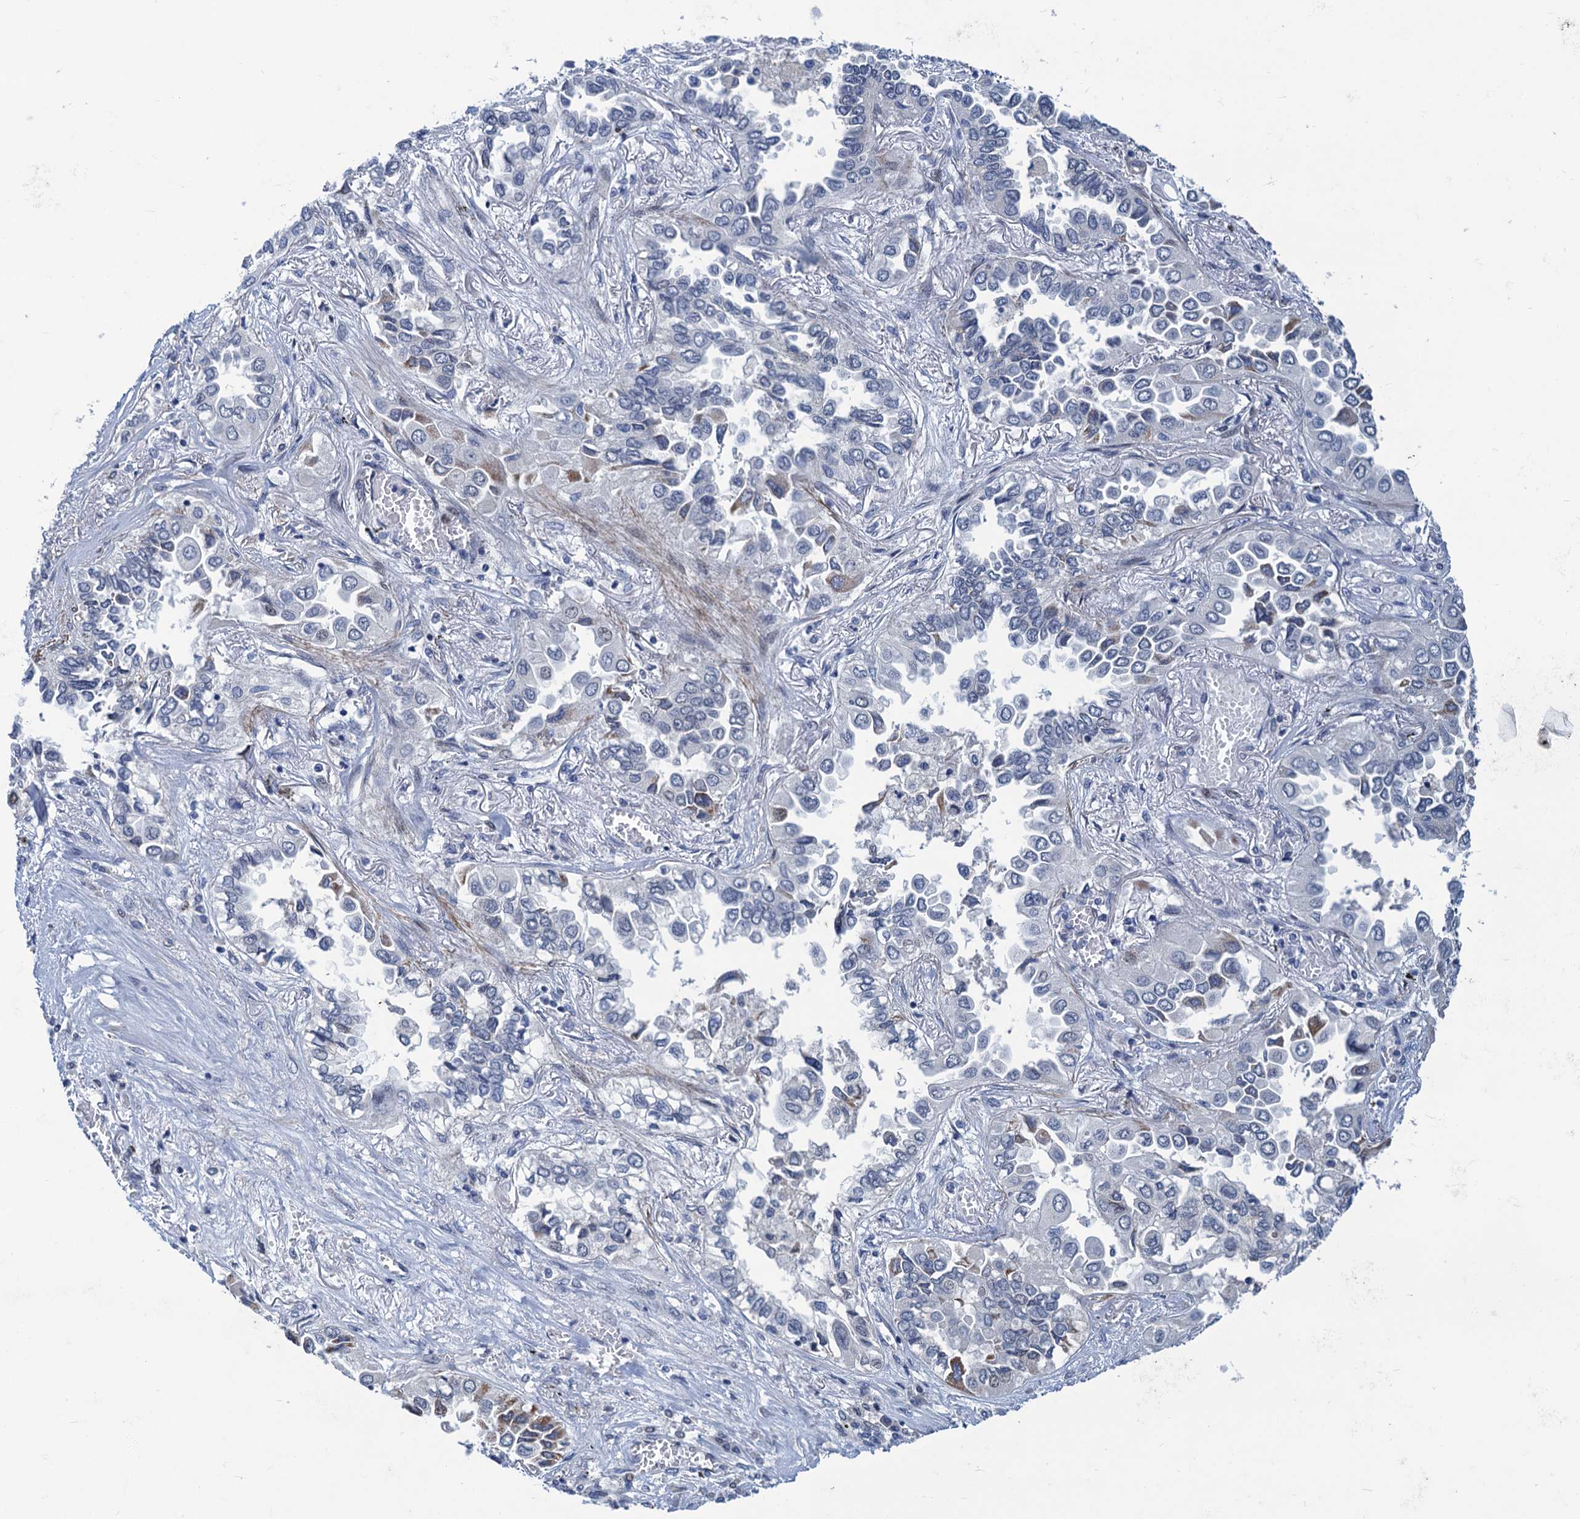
{"staining": {"intensity": "weak", "quantity": "<25%", "location": "cytoplasmic/membranous"}, "tissue": "lung cancer", "cell_type": "Tumor cells", "image_type": "cancer", "snomed": [{"axis": "morphology", "description": "Adenocarcinoma, NOS"}, {"axis": "topography", "description": "Lung"}], "caption": "Histopathology image shows no protein staining in tumor cells of lung adenocarcinoma tissue. The staining is performed using DAB (3,3'-diaminobenzidine) brown chromogen with nuclei counter-stained in using hematoxylin.", "gene": "ESYT3", "patient": {"sex": "female", "age": 76}}